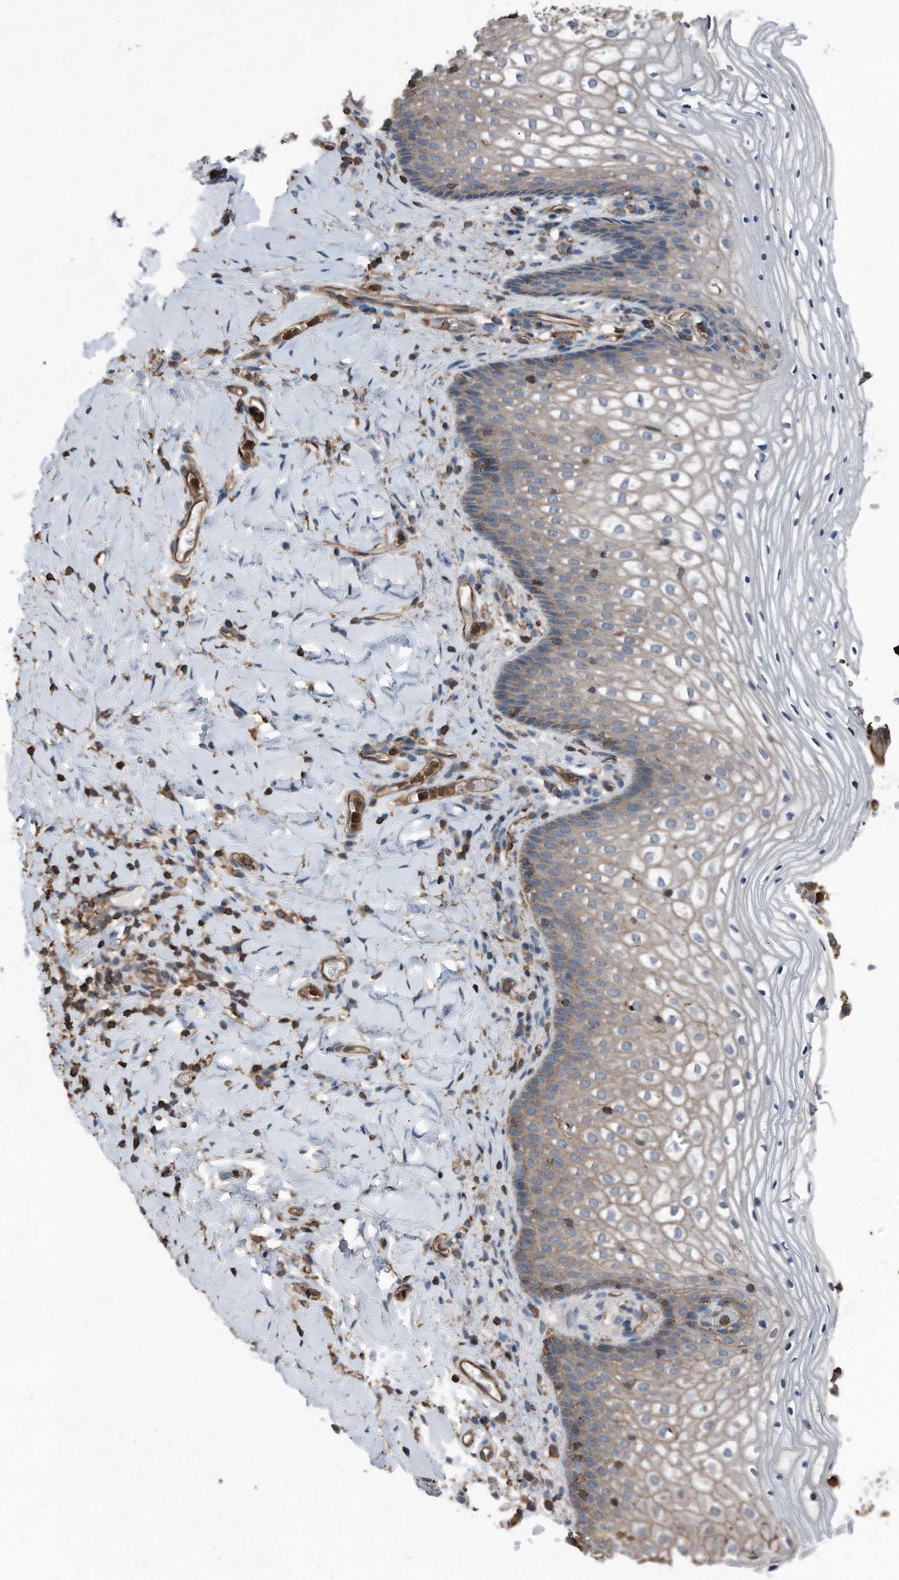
{"staining": {"intensity": "weak", "quantity": "25%-75%", "location": "cytoplasmic/membranous"}, "tissue": "vagina", "cell_type": "Squamous epithelial cells", "image_type": "normal", "snomed": [{"axis": "morphology", "description": "Normal tissue, NOS"}, {"axis": "topography", "description": "Vagina"}], "caption": "A micrograph of vagina stained for a protein displays weak cytoplasmic/membranous brown staining in squamous epithelial cells.", "gene": "RSPO3", "patient": {"sex": "female", "age": 60}}